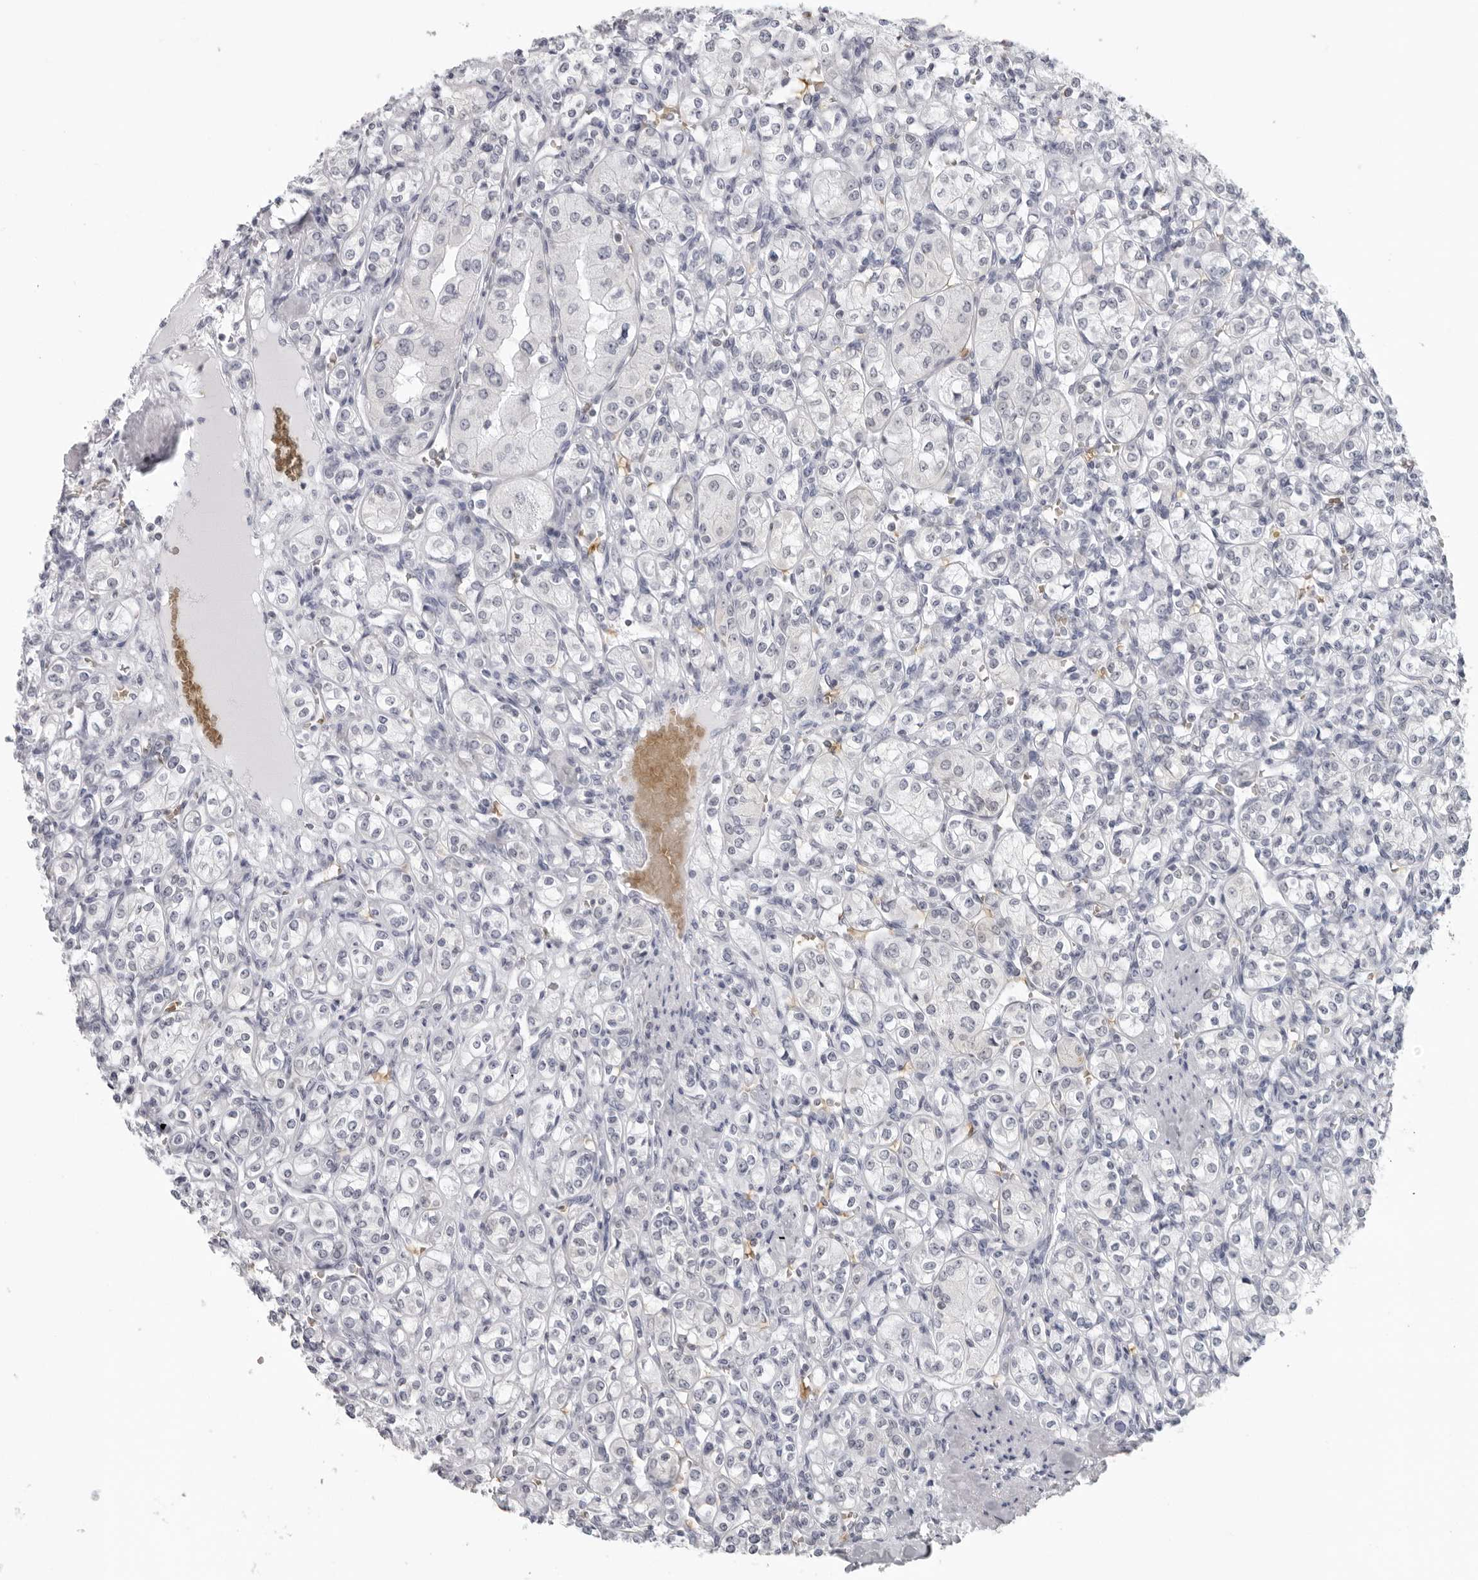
{"staining": {"intensity": "negative", "quantity": "none", "location": "none"}, "tissue": "renal cancer", "cell_type": "Tumor cells", "image_type": "cancer", "snomed": [{"axis": "morphology", "description": "Adenocarcinoma, NOS"}, {"axis": "topography", "description": "Kidney"}], "caption": "Immunohistochemistry (IHC) photomicrograph of human renal adenocarcinoma stained for a protein (brown), which displays no staining in tumor cells.", "gene": "EPB41", "patient": {"sex": "male", "age": 77}}